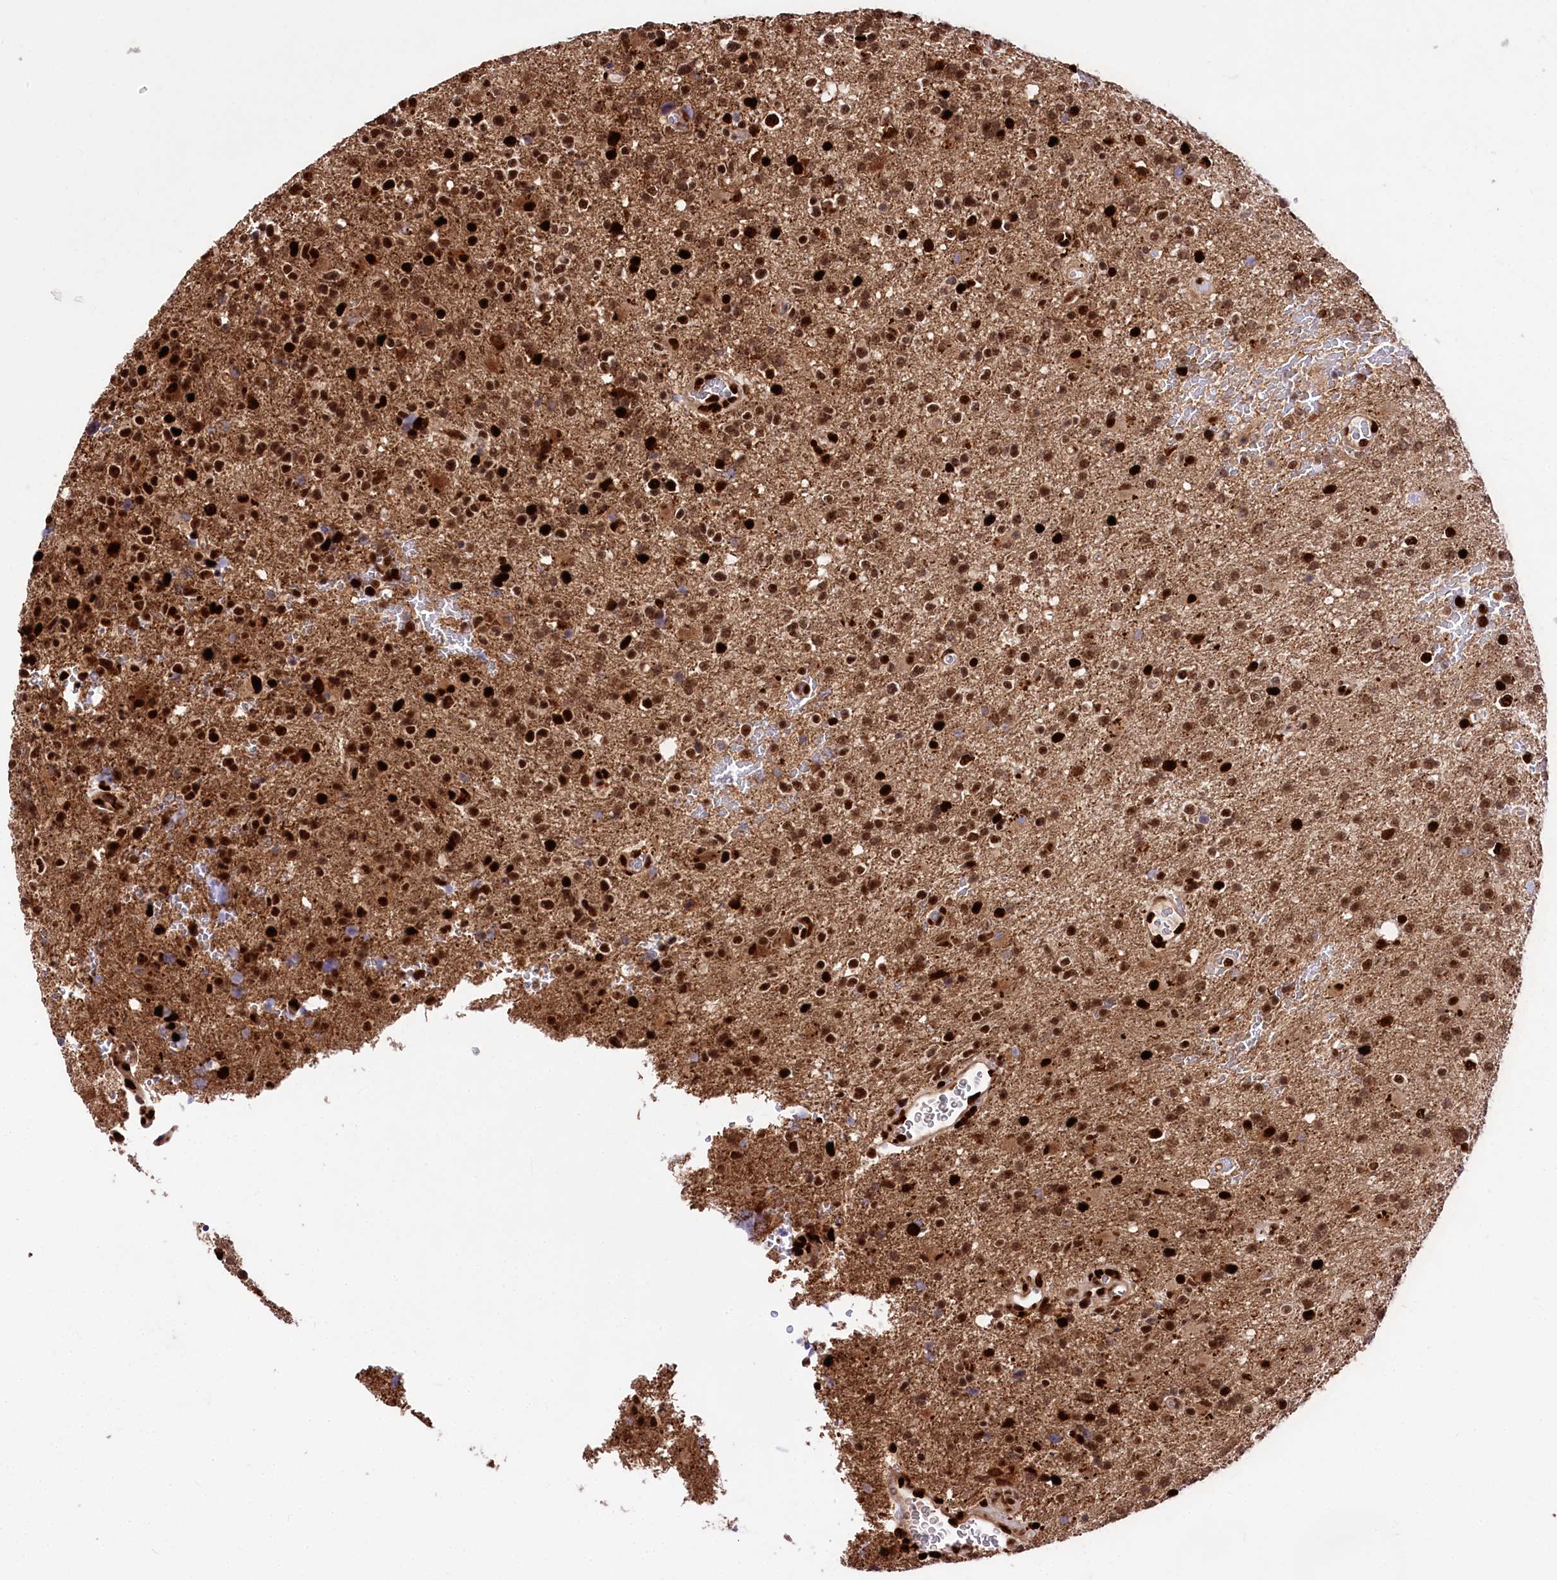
{"staining": {"intensity": "strong", "quantity": ">75%", "location": "nuclear"}, "tissue": "glioma", "cell_type": "Tumor cells", "image_type": "cancer", "snomed": [{"axis": "morphology", "description": "Glioma, malignant, High grade"}, {"axis": "topography", "description": "Brain"}], "caption": "A high-resolution image shows immunohistochemistry staining of high-grade glioma (malignant), which demonstrates strong nuclear expression in approximately >75% of tumor cells. The protein of interest is stained brown, and the nuclei are stained in blue (DAB (3,3'-diaminobenzidine) IHC with brightfield microscopy, high magnification).", "gene": "FIGN", "patient": {"sex": "male", "age": 72}}